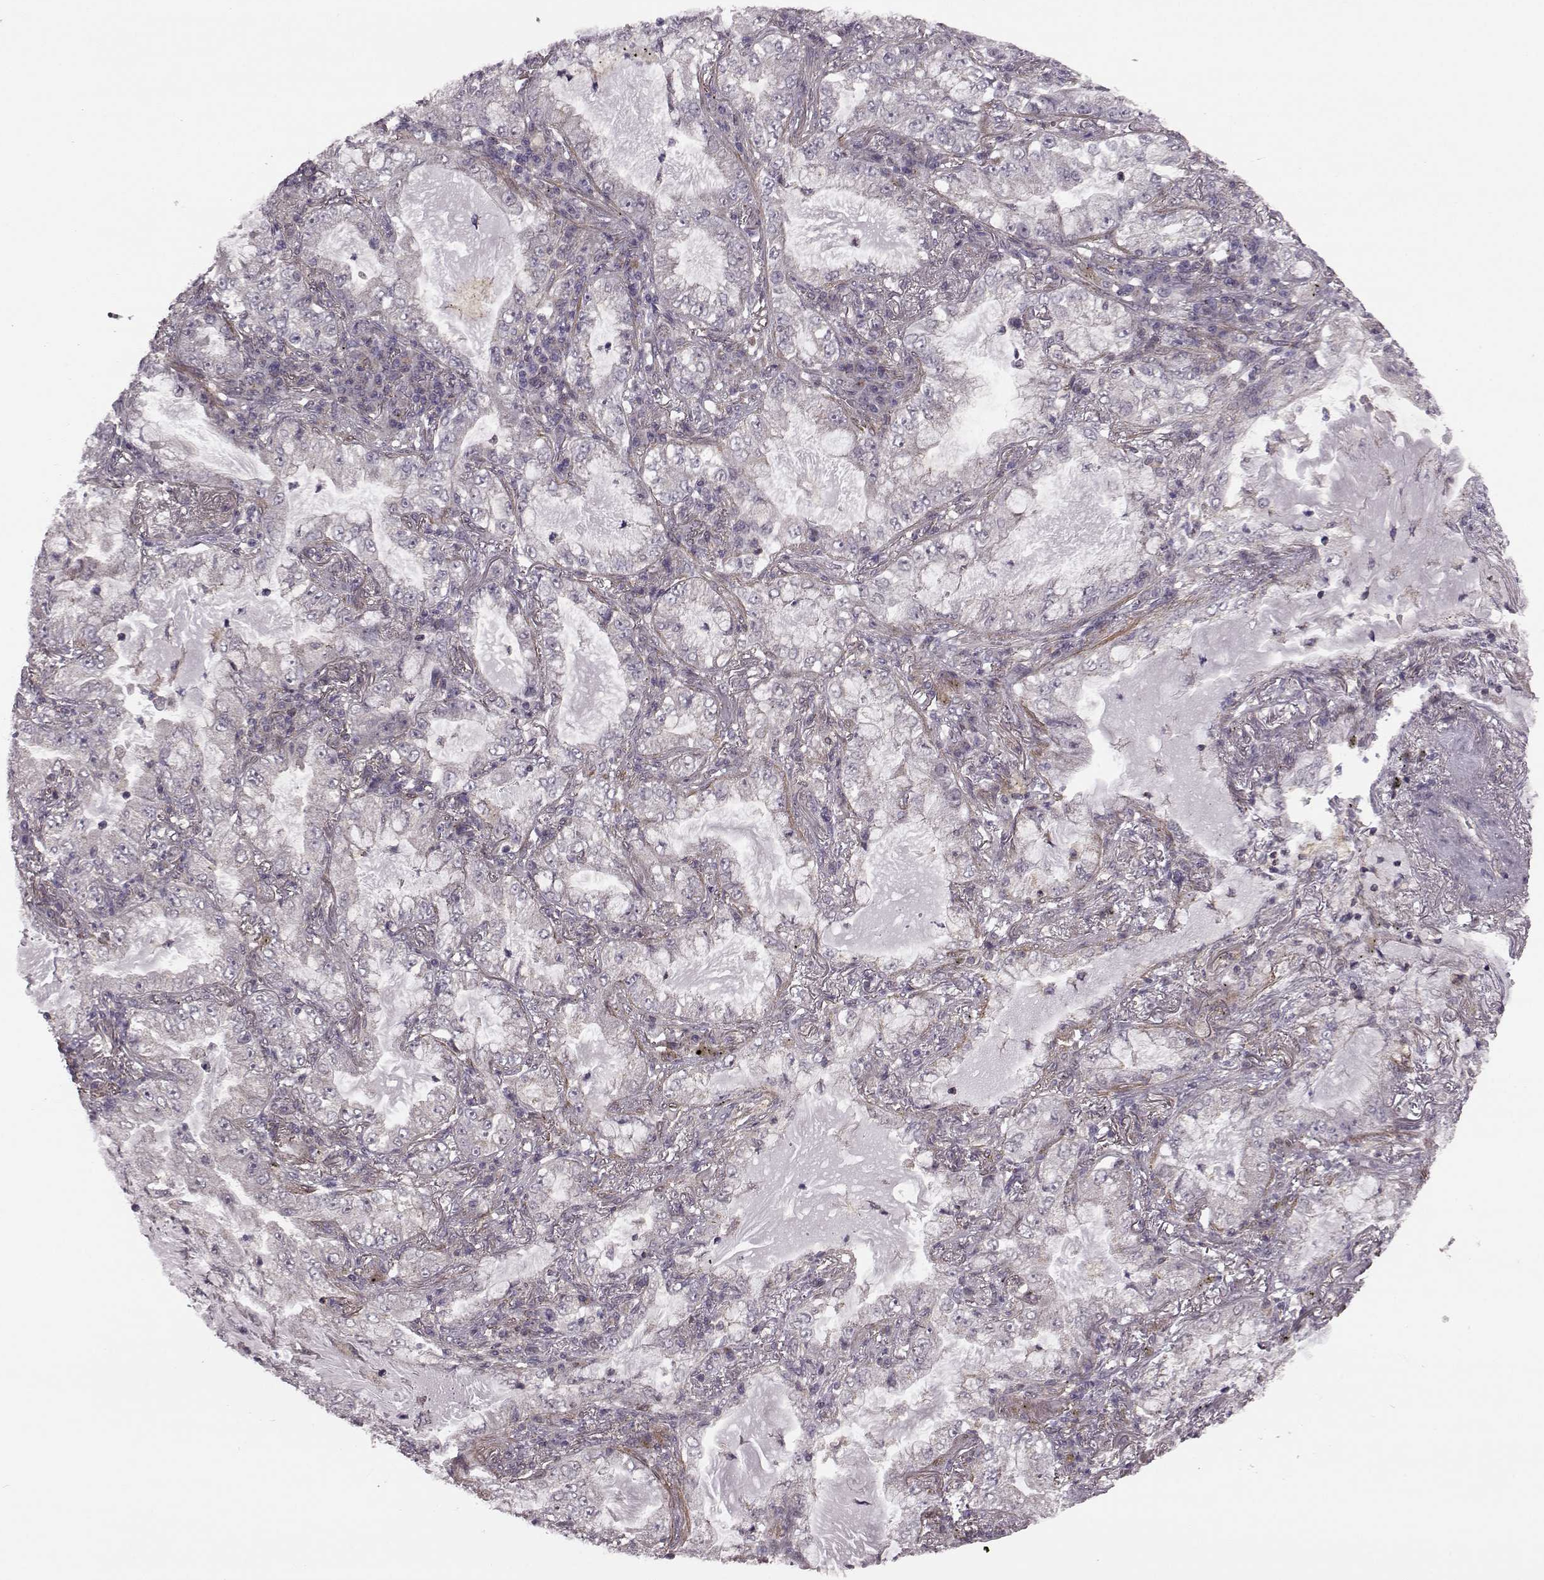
{"staining": {"intensity": "negative", "quantity": "none", "location": "none"}, "tissue": "lung cancer", "cell_type": "Tumor cells", "image_type": "cancer", "snomed": [{"axis": "morphology", "description": "Adenocarcinoma, NOS"}, {"axis": "topography", "description": "Lung"}], "caption": "DAB (3,3'-diaminobenzidine) immunohistochemical staining of lung cancer (adenocarcinoma) exhibits no significant expression in tumor cells.", "gene": "FNIP2", "patient": {"sex": "female", "age": 73}}